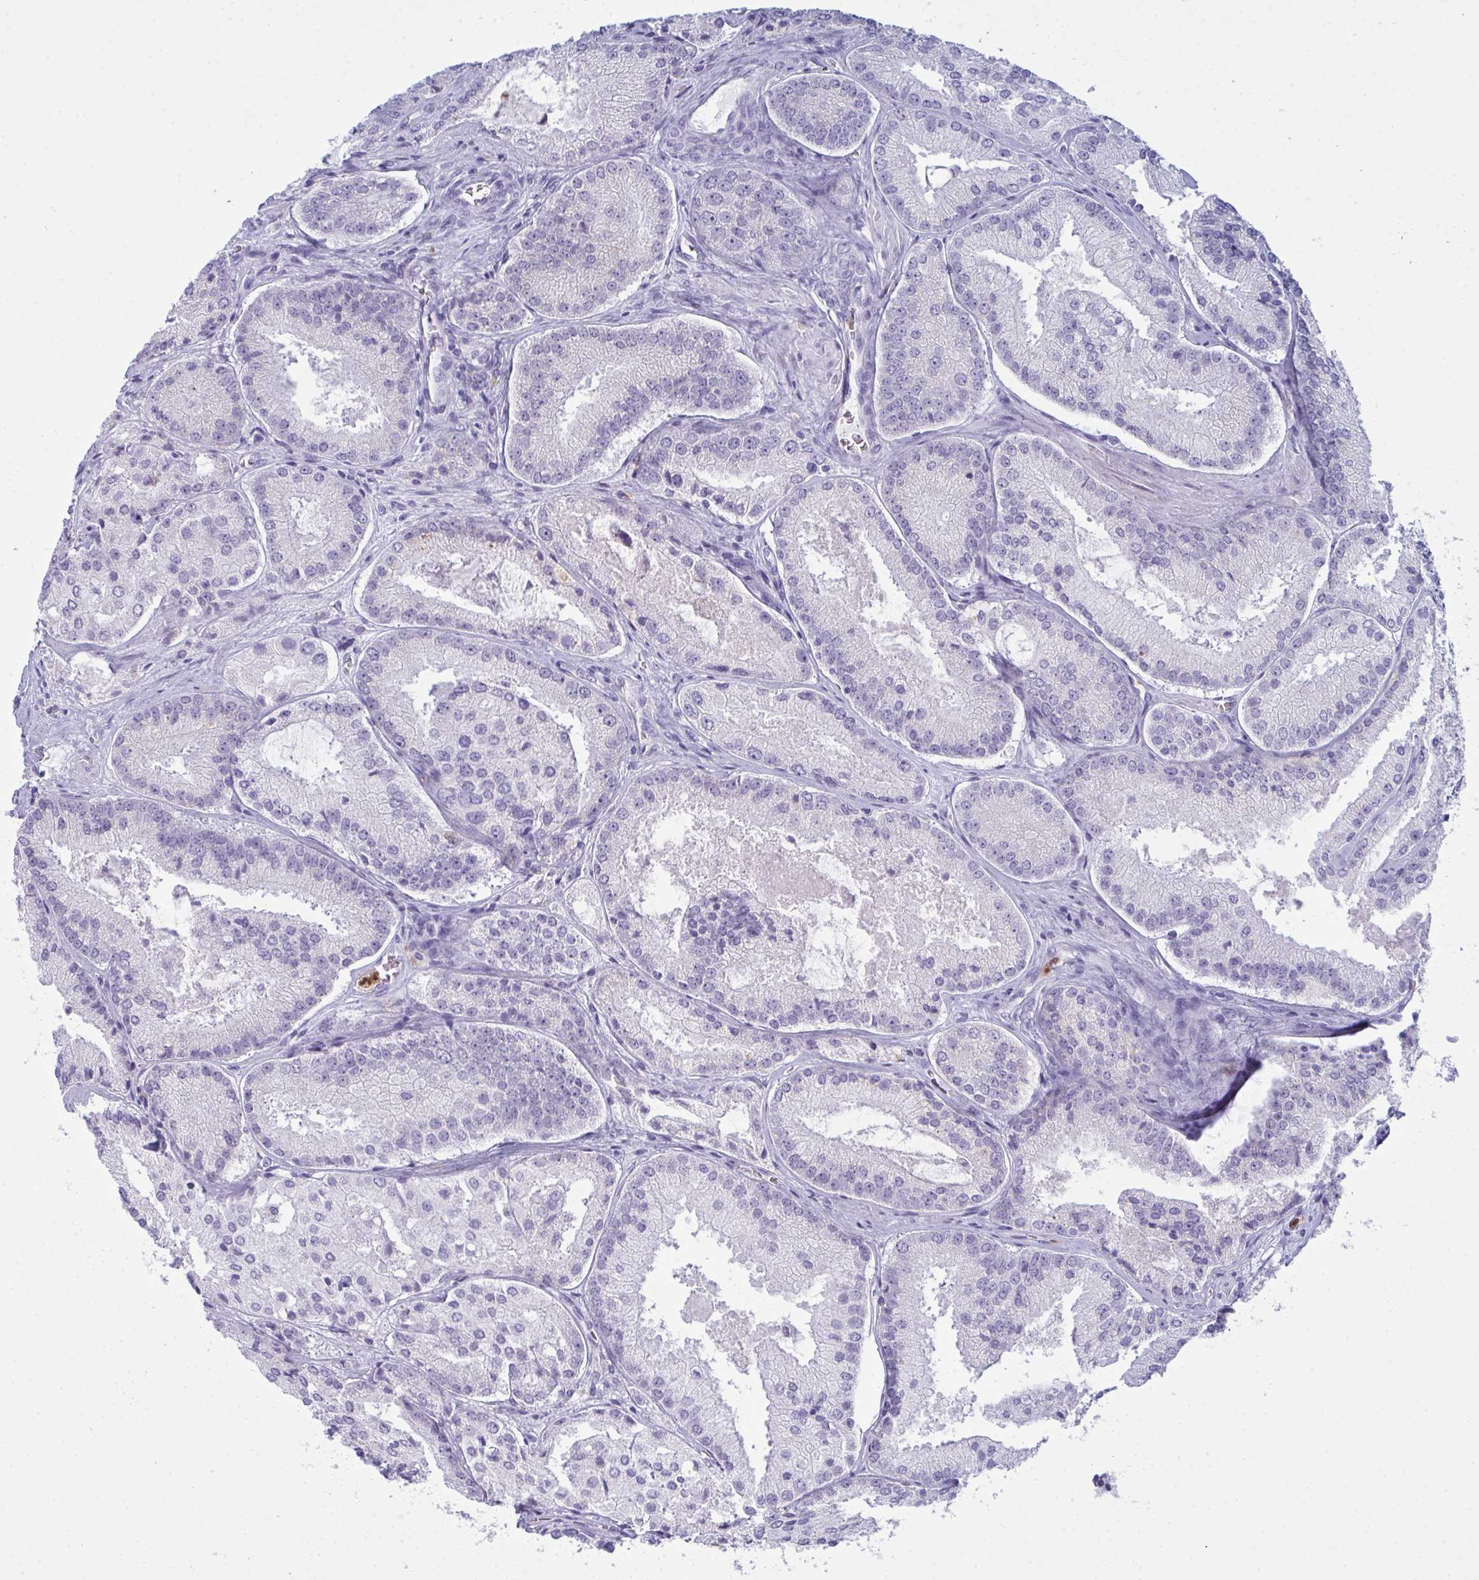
{"staining": {"intensity": "negative", "quantity": "none", "location": "none"}, "tissue": "prostate cancer", "cell_type": "Tumor cells", "image_type": "cancer", "snomed": [{"axis": "morphology", "description": "Adenocarcinoma, High grade"}, {"axis": "topography", "description": "Prostate"}], "caption": "Tumor cells are negative for protein expression in human prostate cancer.", "gene": "SERPINB10", "patient": {"sex": "male", "age": 73}}